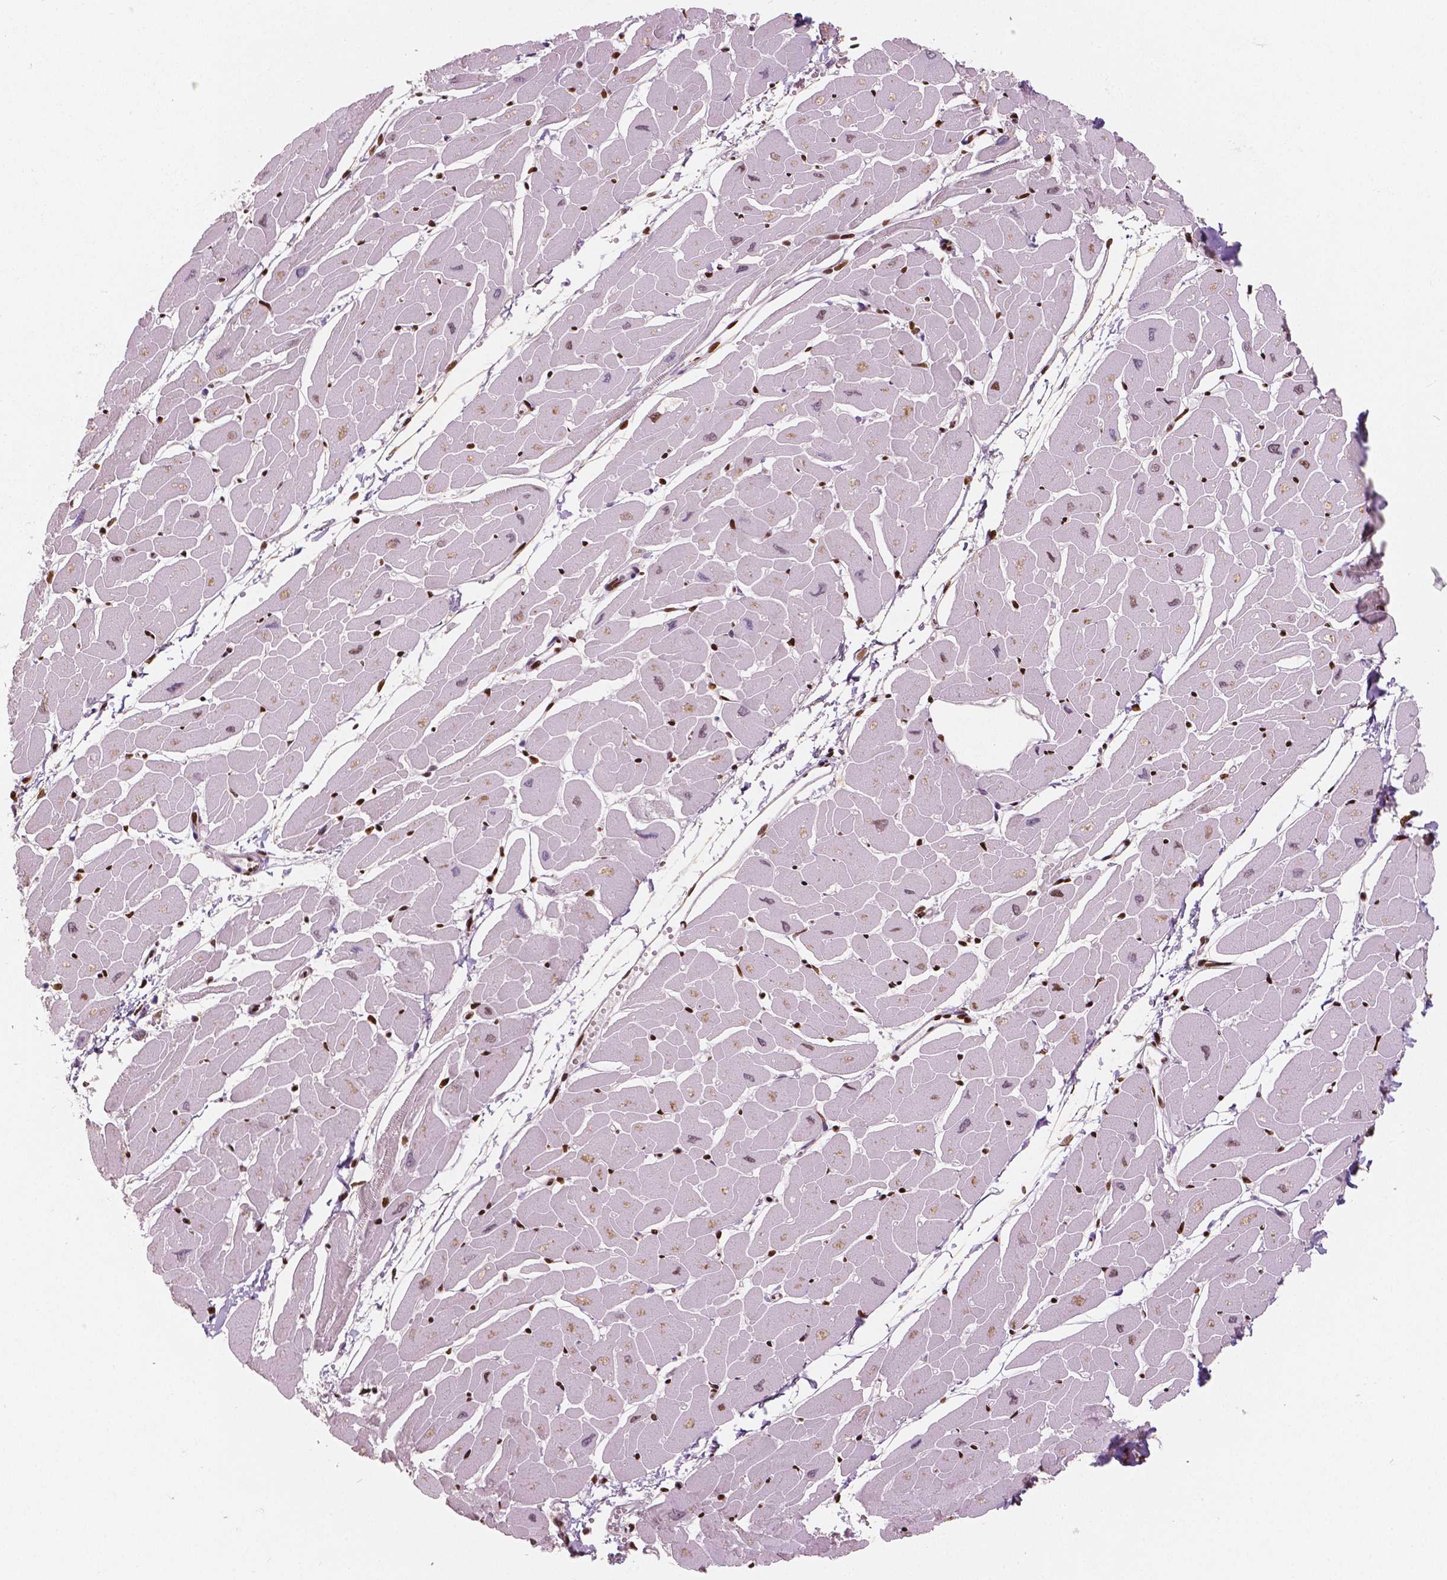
{"staining": {"intensity": "strong", "quantity": "25%-75%", "location": "nuclear"}, "tissue": "heart muscle", "cell_type": "Cardiomyocytes", "image_type": "normal", "snomed": [{"axis": "morphology", "description": "Normal tissue, NOS"}, {"axis": "topography", "description": "Heart"}], "caption": "This histopathology image shows immunohistochemistry staining of benign human heart muscle, with high strong nuclear expression in approximately 25%-75% of cardiomyocytes.", "gene": "BRD4", "patient": {"sex": "male", "age": 57}}